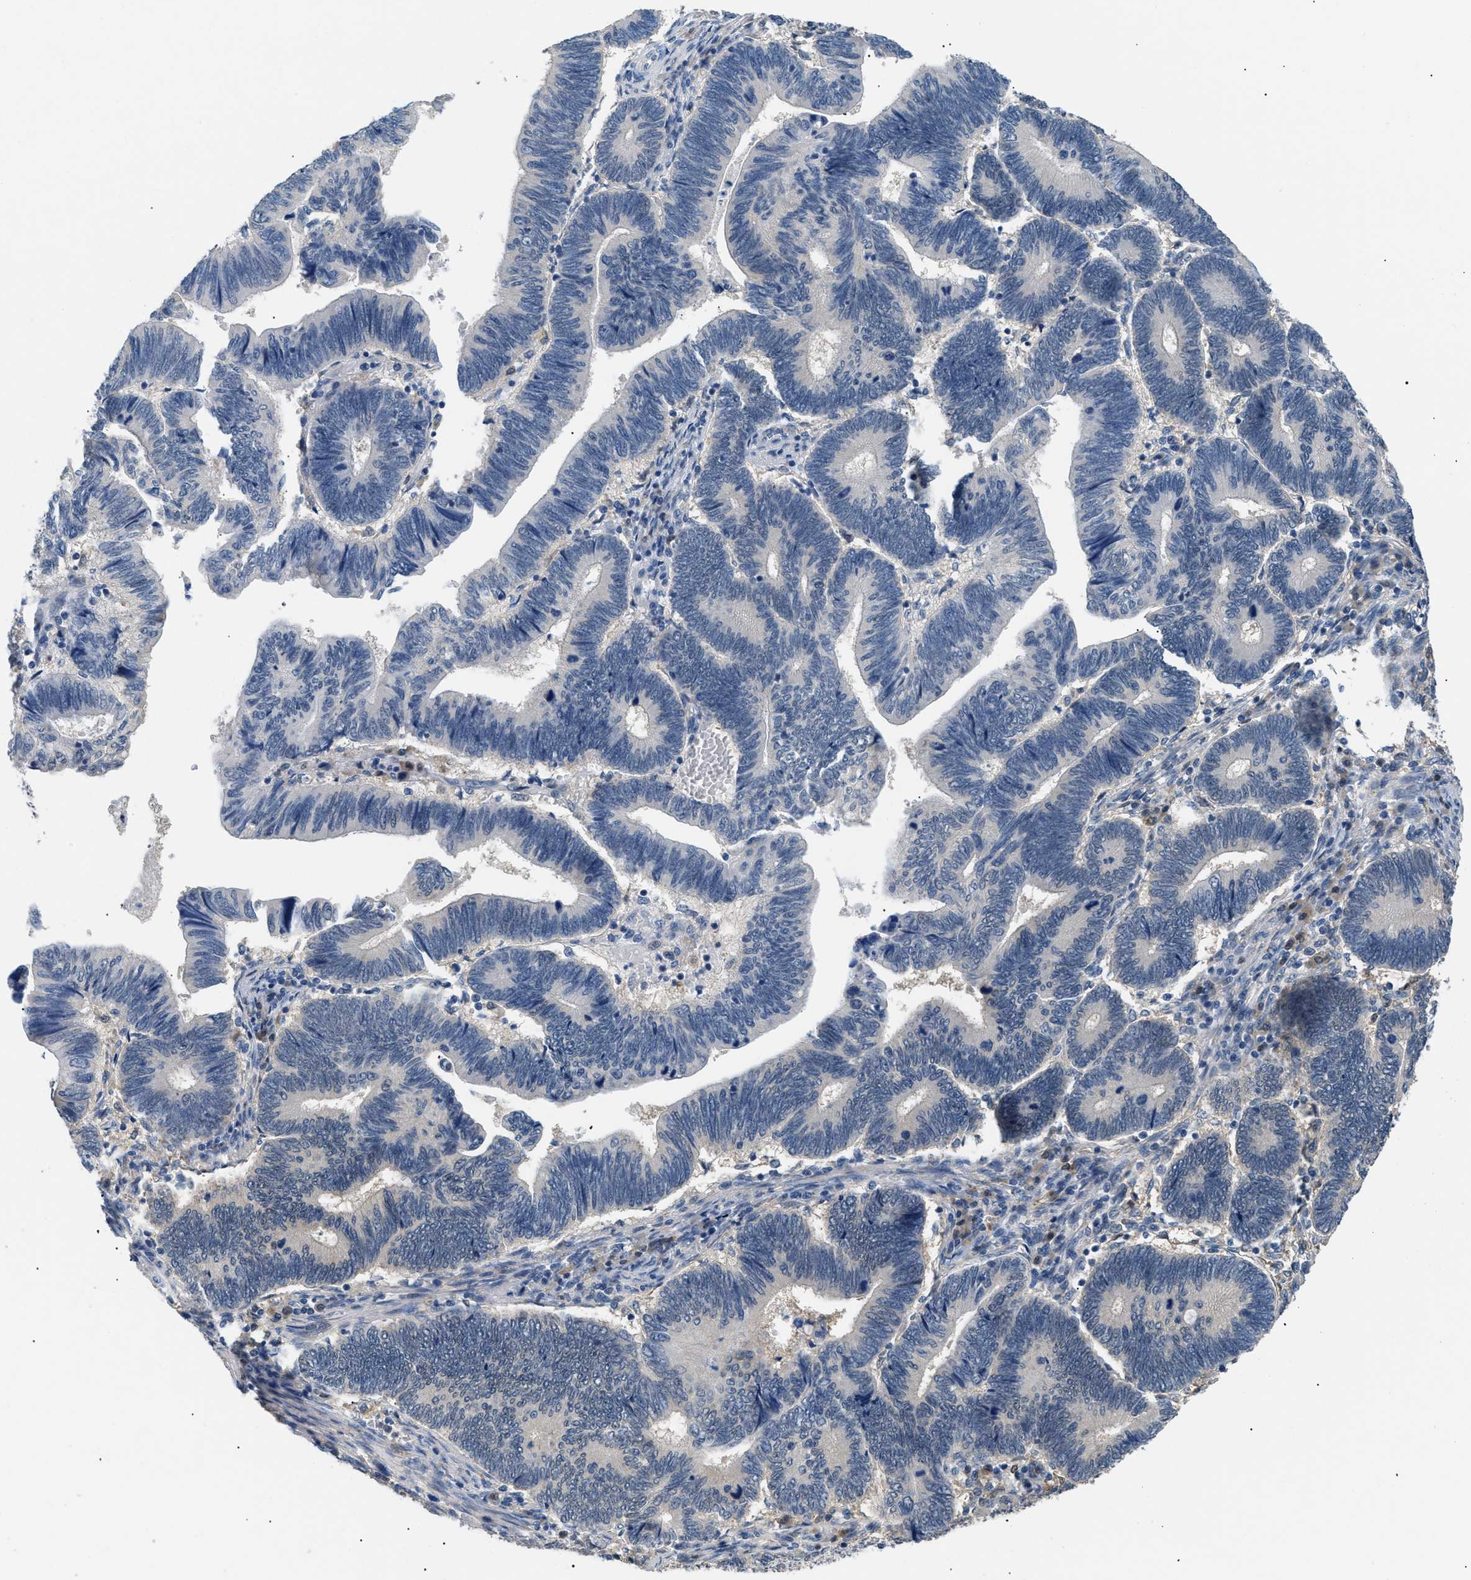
{"staining": {"intensity": "negative", "quantity": "none", "location": "none"}, "tissue": "pancreatic cancer", "cell_type": "Tumor cells", "image_type": "cancer", "snomed": [{"axis": "morphology", "description": "Adenocarcinoma, NOS"}, {"axis": "topography", "description": "Pancreas"}], "caption": "This is an immunohistochemistry photomicrograph of adenocarcinoma (pancreatic). There is no staining in tumor cells.", "gene": "AKR1A1", "patient": {"sex": "female", "age": 70}}